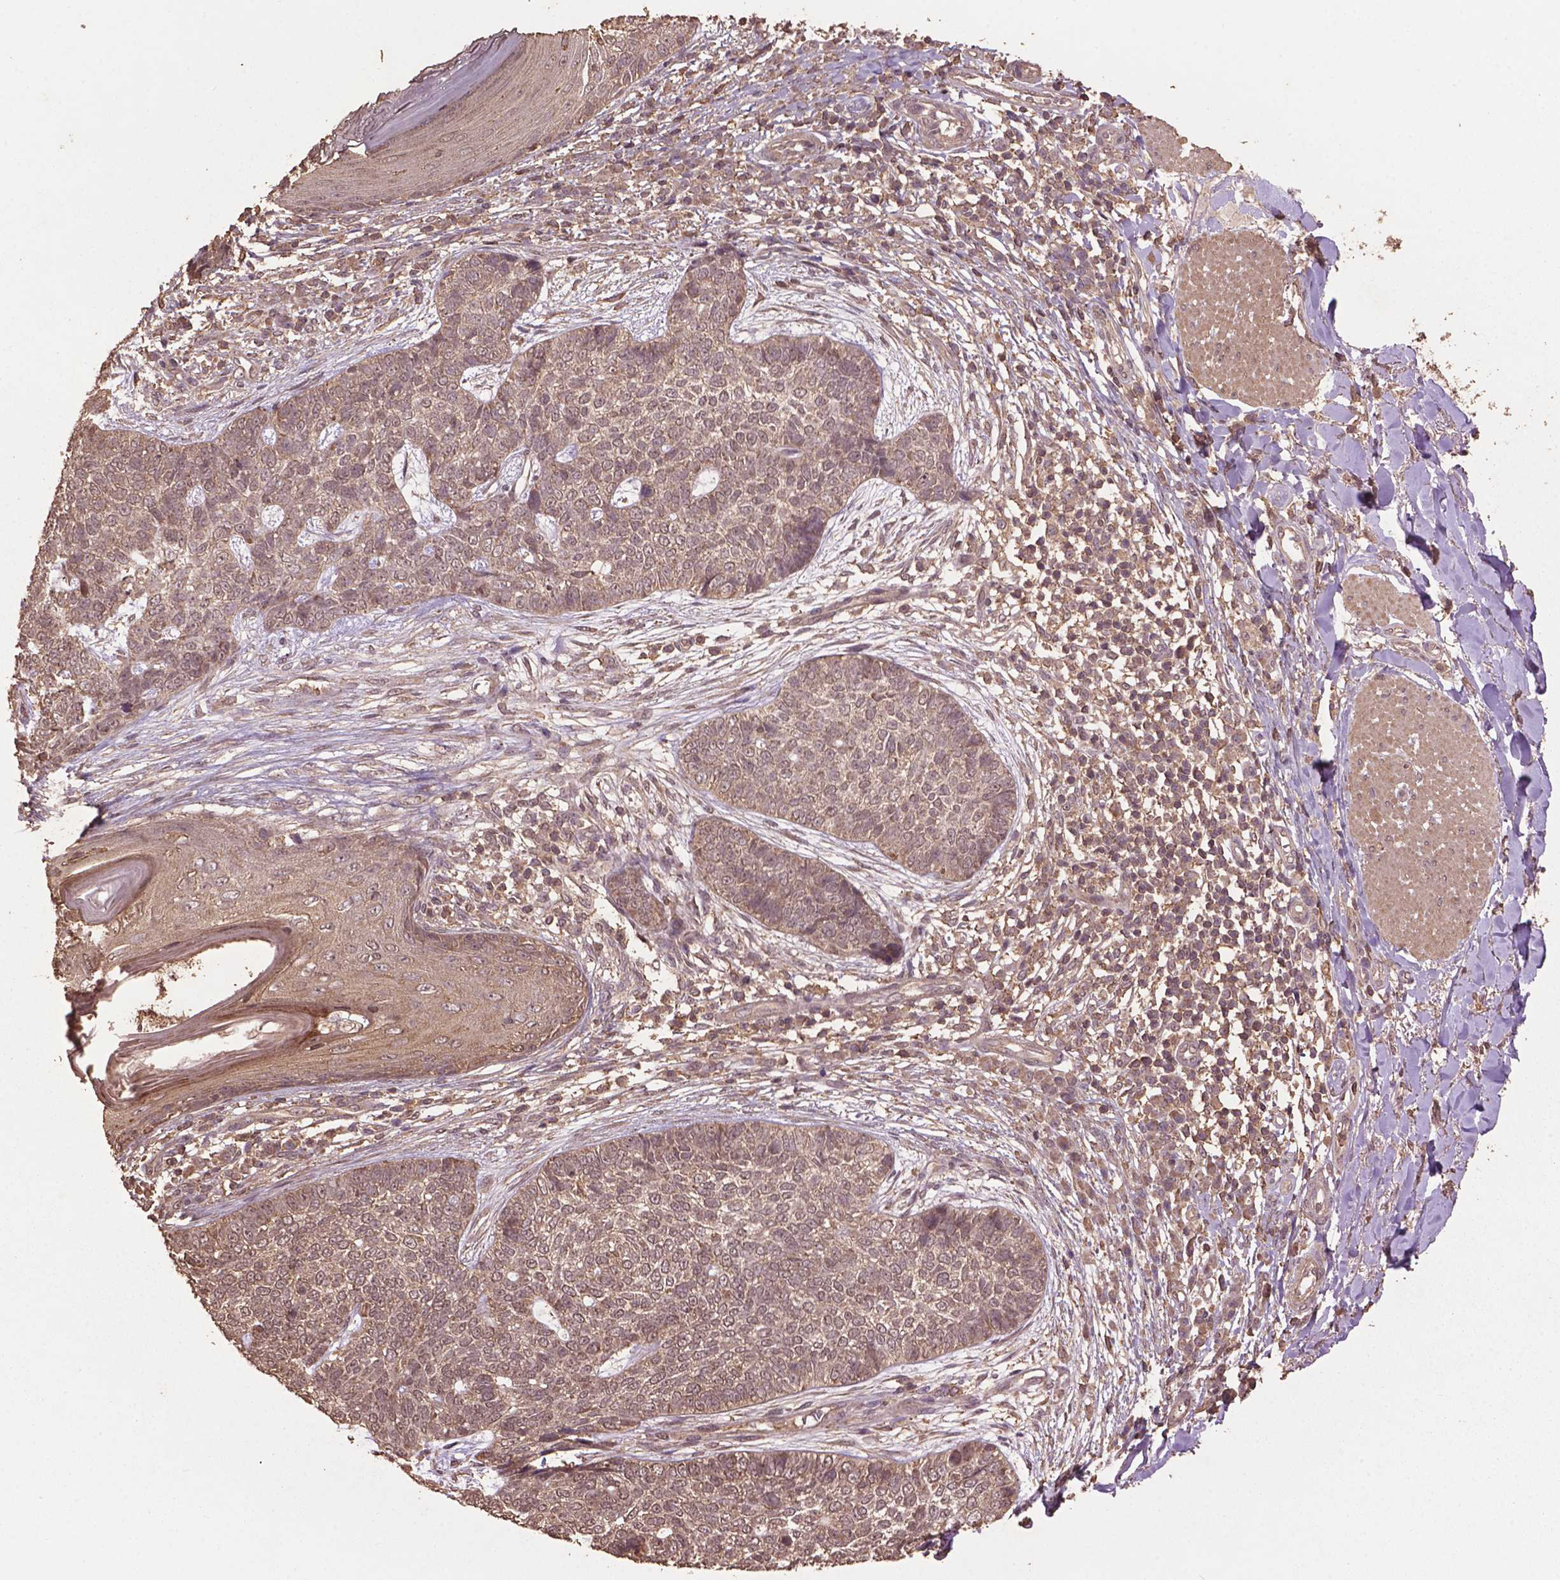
{"staining": {"intensity": "negative", "quantity": "none", "location": "none"}, "tissue": "skin cancer", "cell_type": "Tumor cells", "image_type": "cancer", "snomed": [{"axis": "morphology", "description": "Basal cell carcinoma"}, {"axis": "topography", "description": "Skin"}], "caption": "Skin cancer stained for a protein using immunohistochemistry reveals no expression tumor cells.", "gene": "BABAM1", "patient": {"sex": "female", "age": 69}}